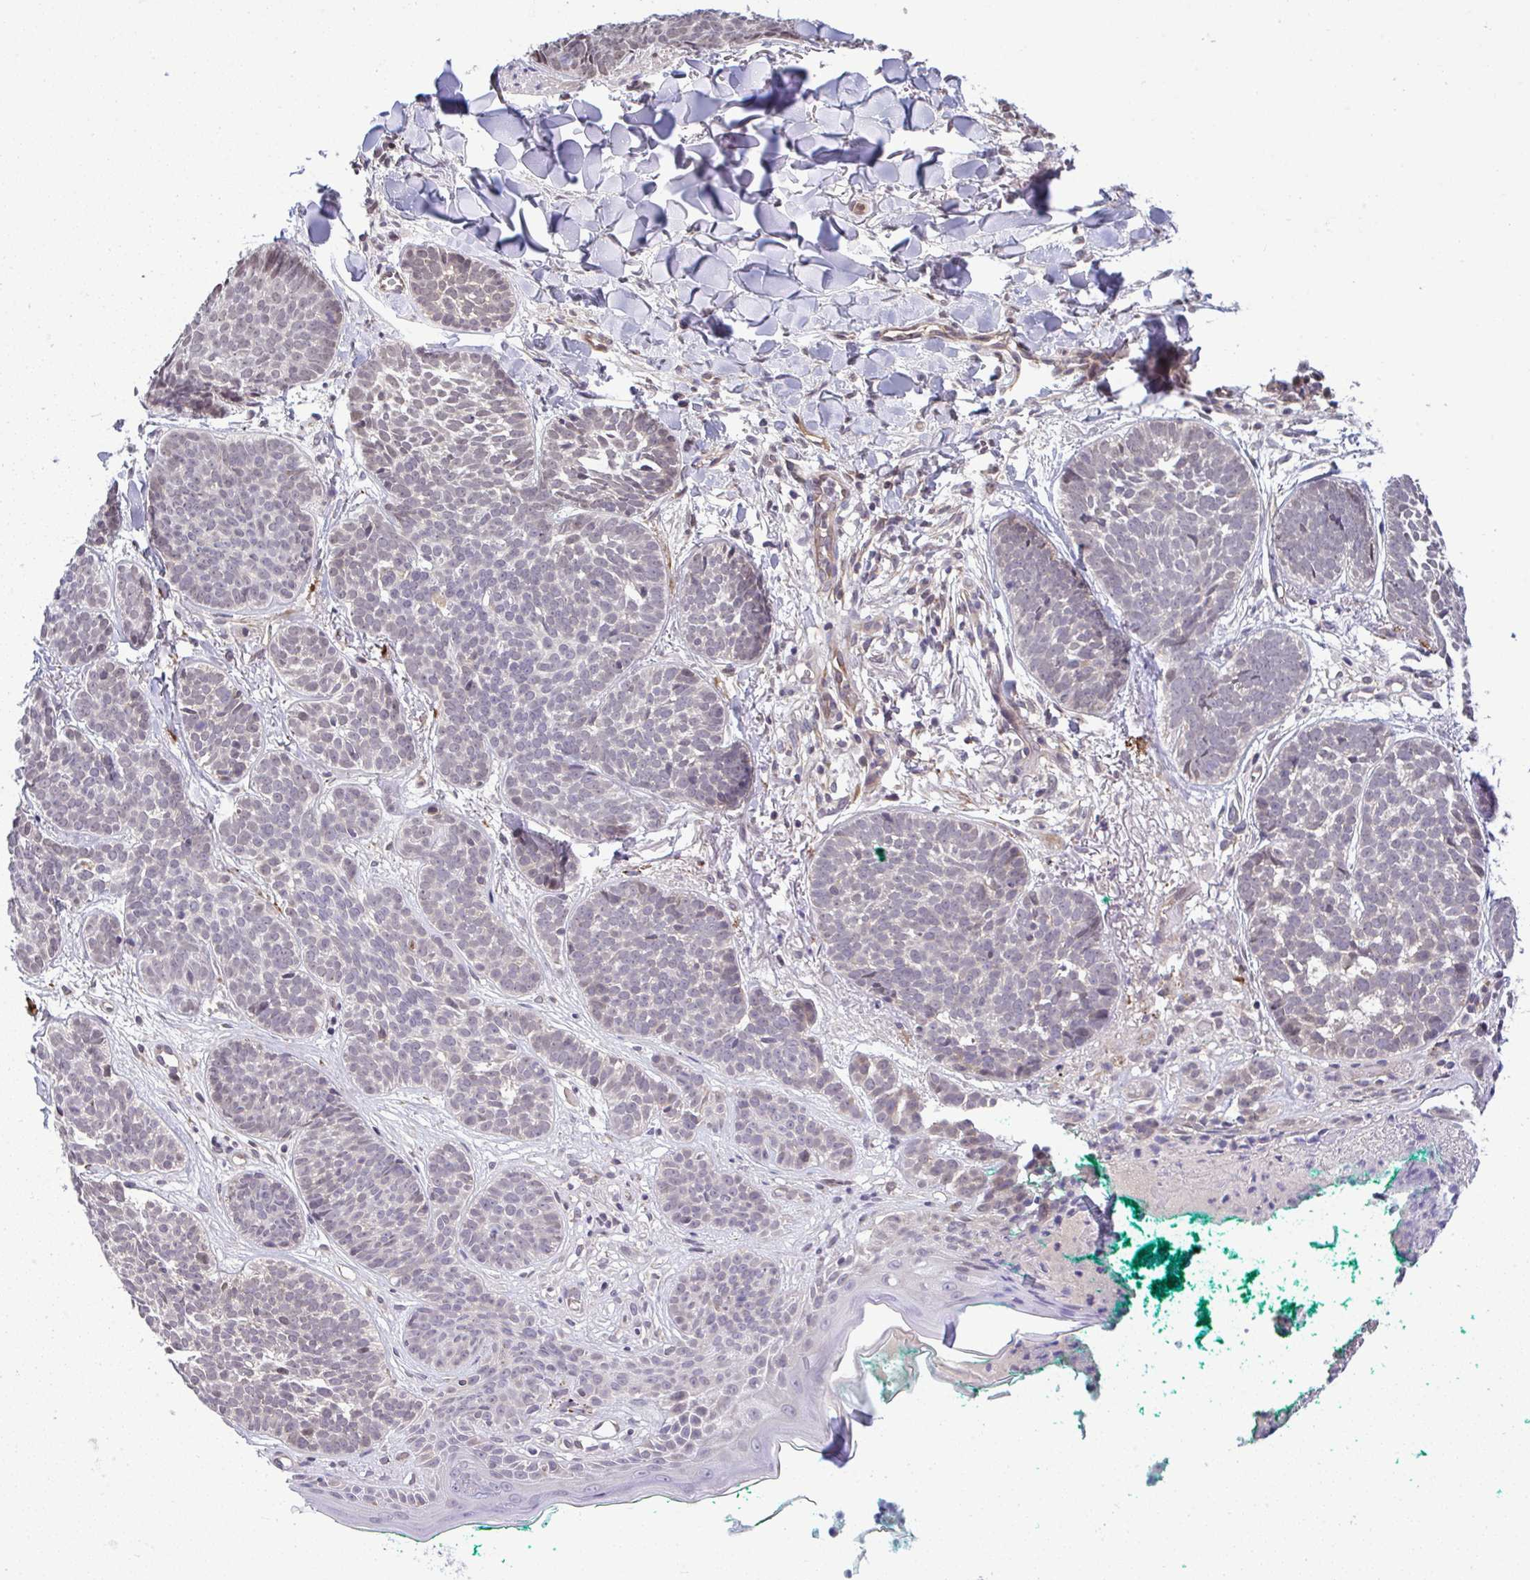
{"staining": {"intensity": "weak", "quantity": "<25%", "location": "nuclear"}, "tissue": "skin cancer", "cell_type": "Tumor cells", "image_type": "cancer", "snomed": [{"axis": "morphology", "description": "Basal cell carcinoma"}, {"axis": "topography", "description": "Skin"}, {"axis": "topography", "description": "Skin of neck"}, {"axis": "topography", "description": "Skin of shoulder"}, {"axis": "topography", "description": "Skin of back"}], "caption": "Immunohistochemistry (IHC) of human skin cancer (basal cell carcinoma) displays no expression in tumor cells.", "gene": "C9orf64", "patient": {"sex": "male", "age": 80}}